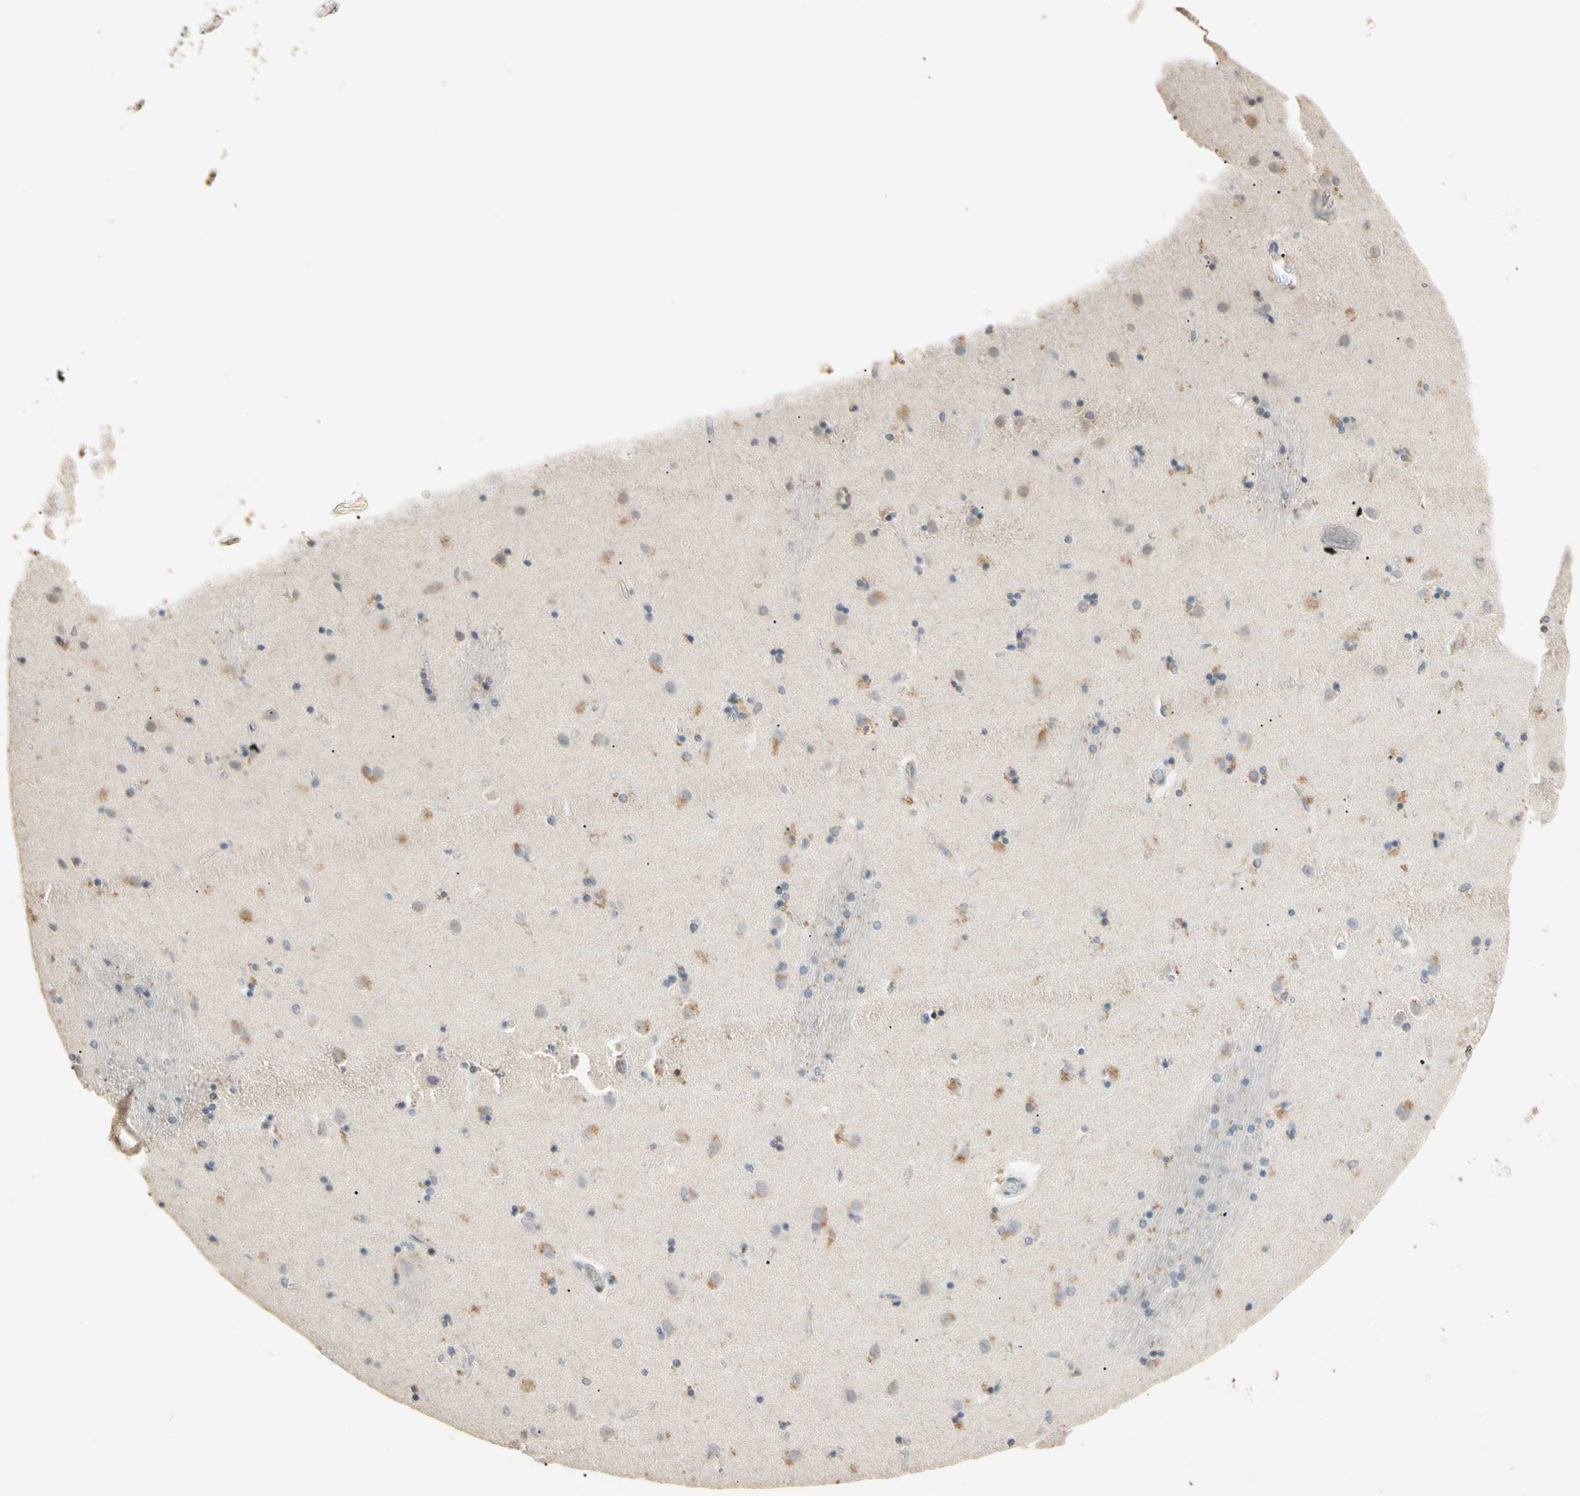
{"staining": {"intensity": "negative", "quantity": "none", "location": "none"}, "tissue": "caudate", "cell_type": "Glial cells", "image_type": "normal", "snomed": [{"axis": "morphology", "description": "Normal tissue, NOS"}, {"axis": "topography", "description": "Lateral ventricle wall"}], "caption": "The image demonstrates no staining of glial cells in benign caudate.", "gene": "GNE", "patient": {"sex": "female", "age": 54}}